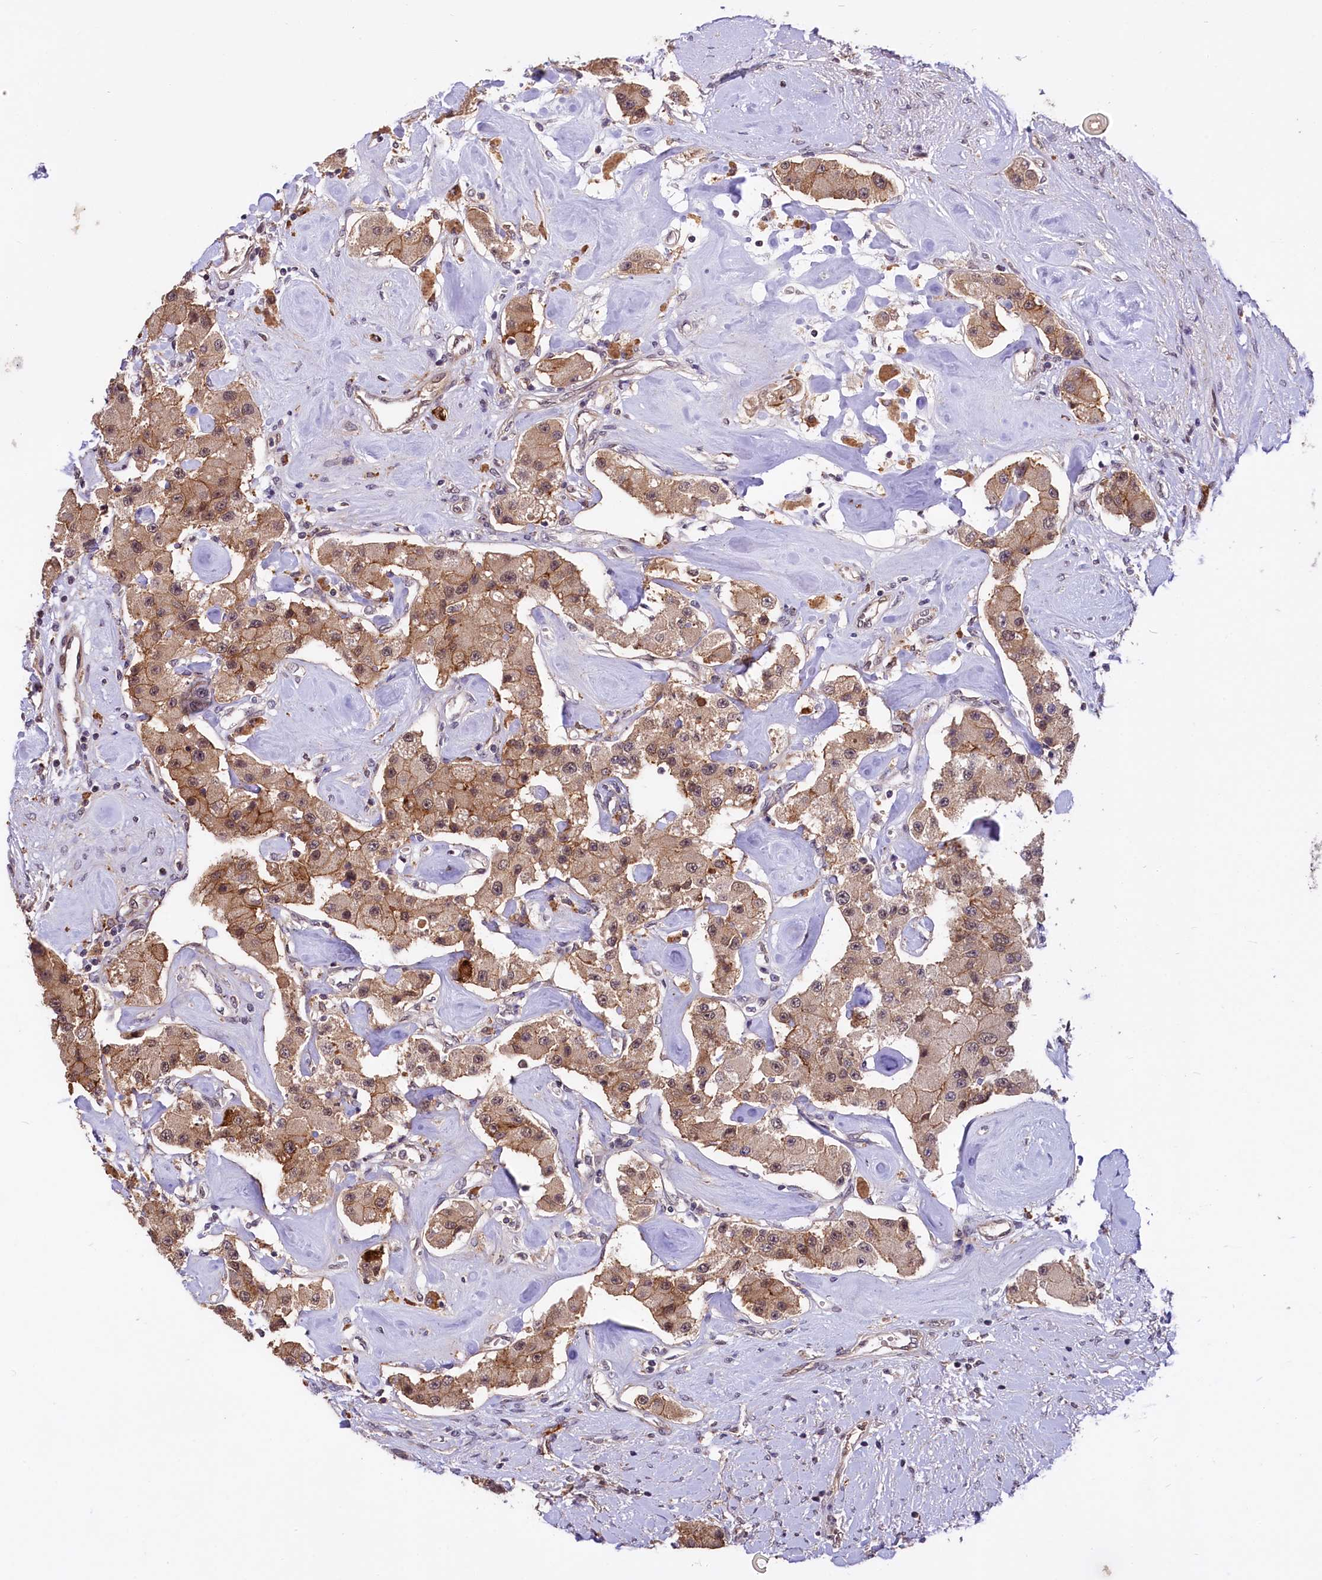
{"staining": {"intensity": "moderate", "quantity": ">75%", "location": "cytoplasmic/membranous,nuclear"}, "tissue": "carcinoid", "cell_type": "Tumor cells", "image_type": "cancer", "snomed": [{"axis": "morphology", "description": "Carcinoid, malignant, NOS"}, {"axis": "topography", "description": "Pancreas"}], "caption": "A brown stain shows moderate cytoplasmic/membranous and nuclear staining of a protein in human carcinoid (malignant) tumor cells.", "gene": "UBE3A", "patient": {"sex": "male", "age": 41}}